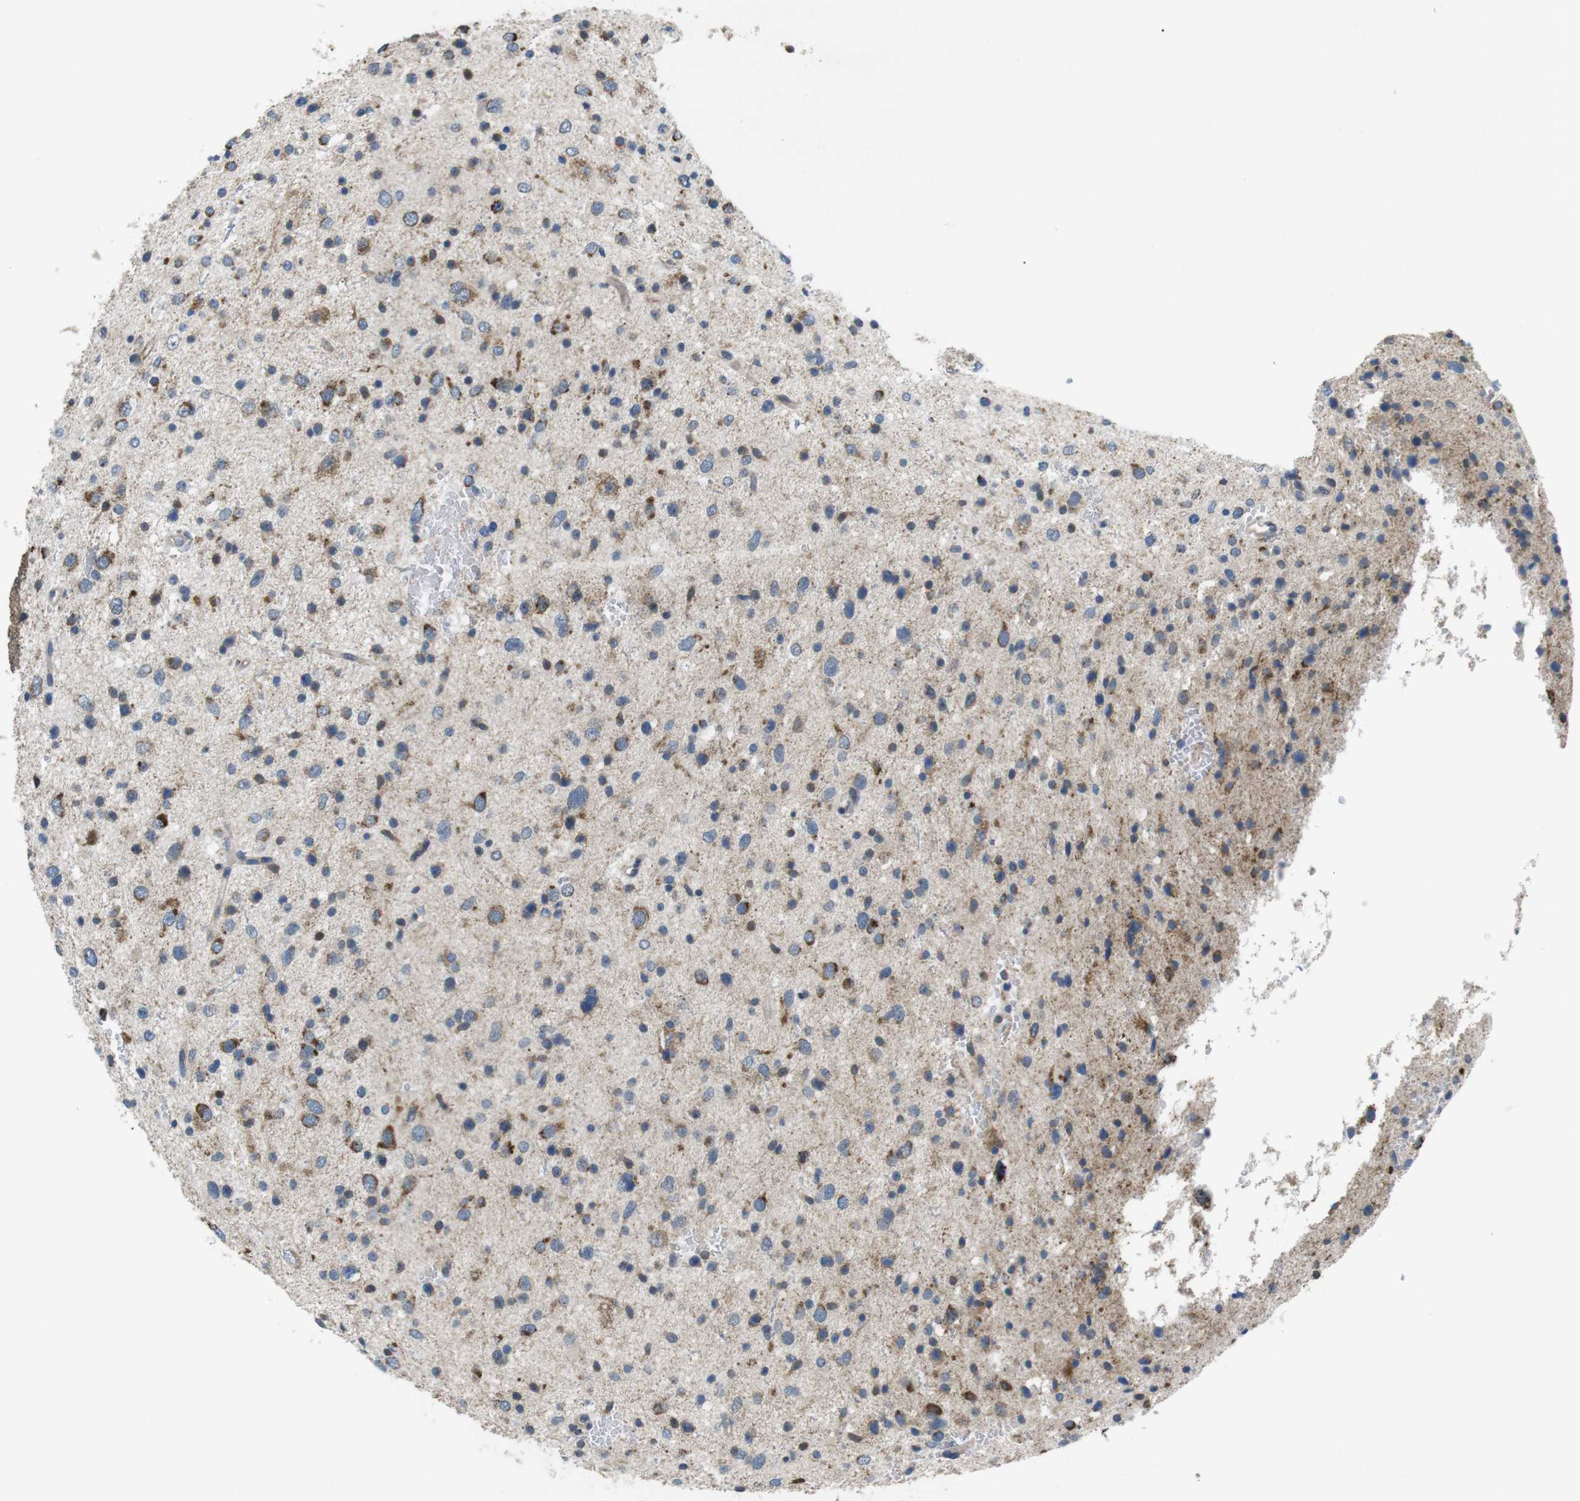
{"staining": {"intensity": "moderate", "quantity": "25%-75%", "location": "cytoplasmic/membranous"}, "tissue": "glioma", "cell_type": "Tumor cells", "image_type": "cancer", "snomed": [{"axis": "morphology", "description": "Glioma, malignant, Low grade"}, {"axis": "topography", "description": "Brain"}], "caption": "The photomicrograph demonstrates a brown stain indicating the presence of a protein in the cytoplasmic/membranous of tumor cells in glioma.", "gene": "BACE1", "patient": {"sex": "female", "age": 37}}